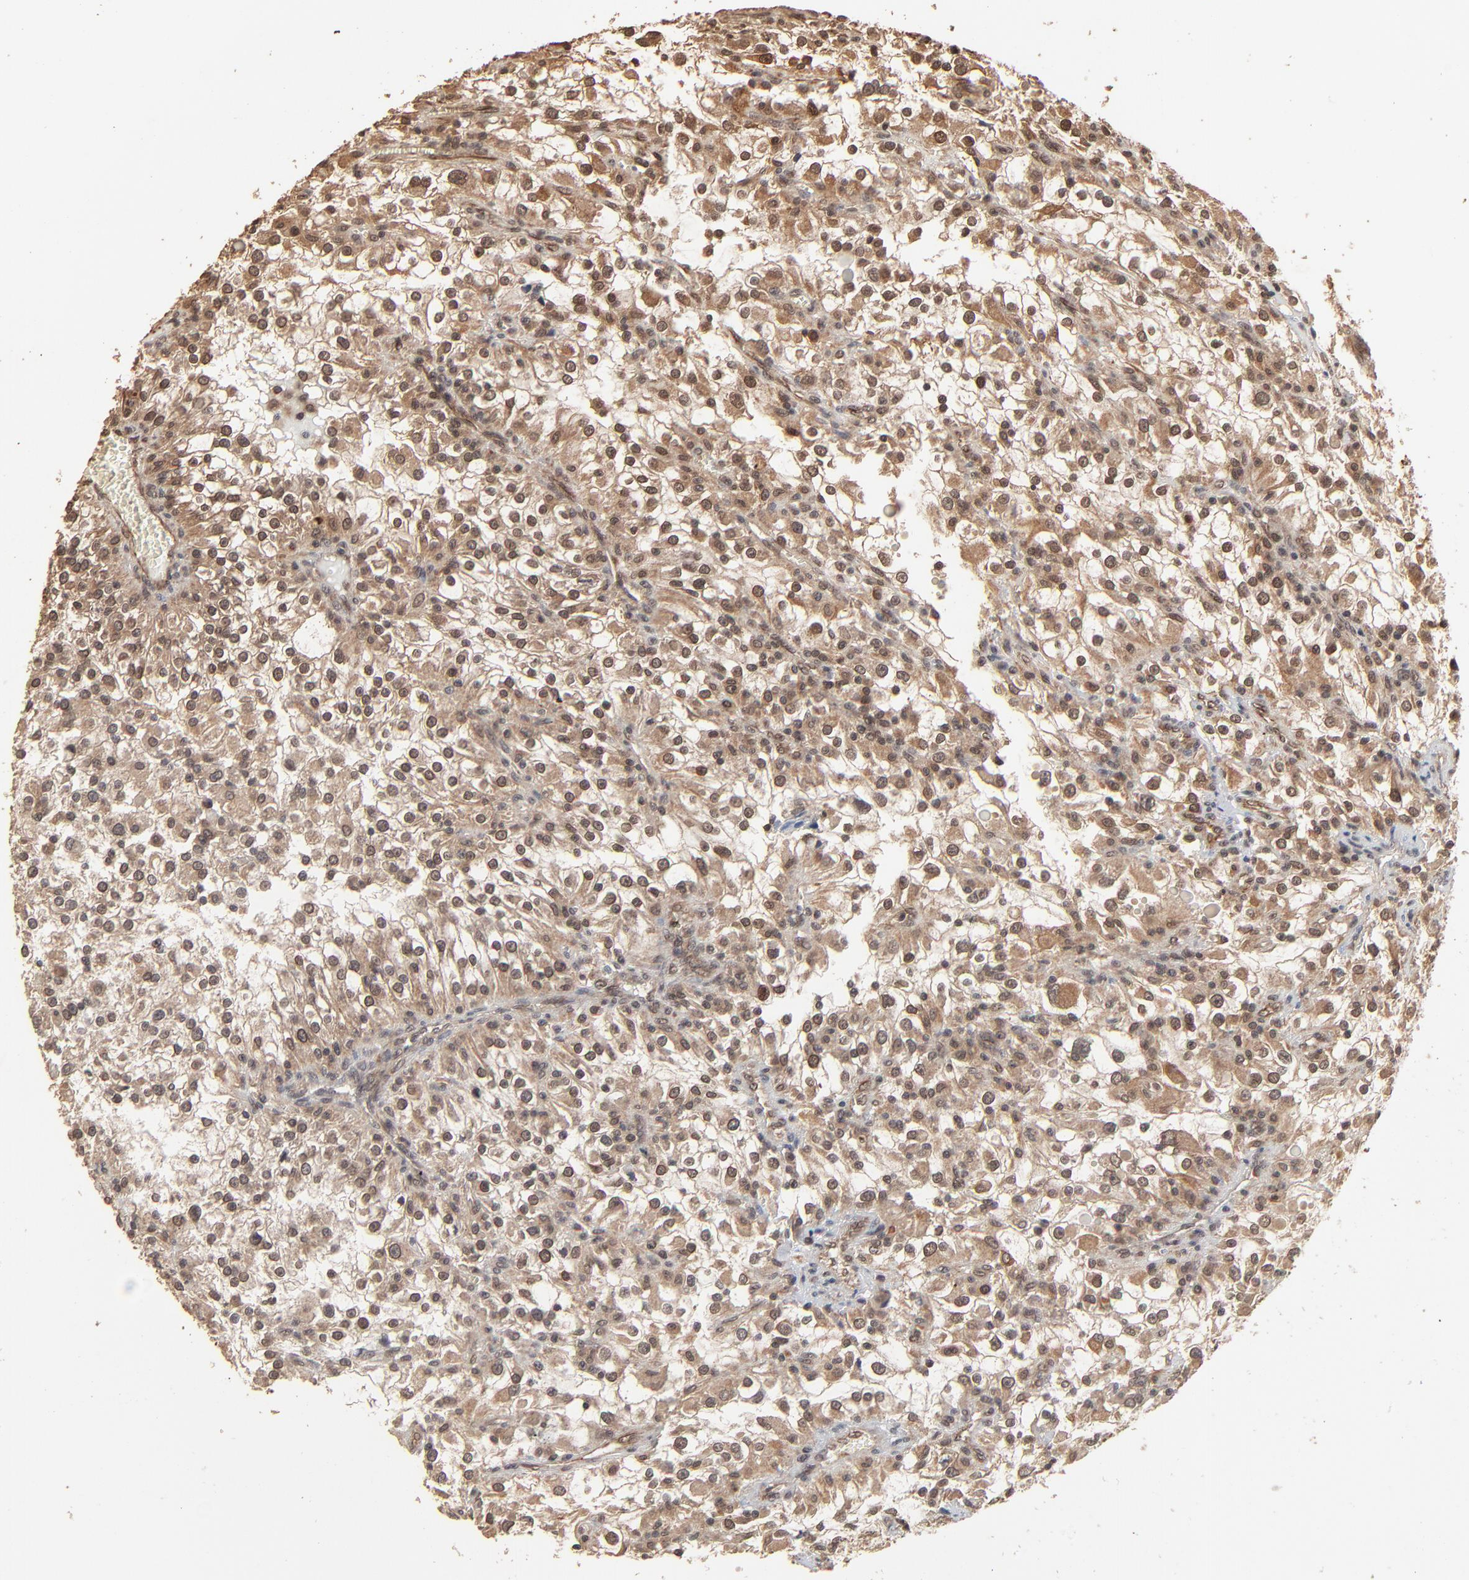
{"staining": {"intensity": "moderate", "quantity": ">75%", "location": "cytoplasmic/membranous,nuclear"}, "tissue": "renal cancer", "cell_type": "Tumor cells", "image_type": "cancer", "snomed": [{"axis": "morphology", "description": "Adenocarcinoma, NOS"}, {"axis": "topography", "description": "Kidney"}], "caption": "Adenocarcinoma (renal) stained with immunohistochemistry shows moderate cytoplasmic/membranous and nuclear expression in approximately >75% of tumor cells. (brown staining indicates protein expression, while blue staining denotes nuclei).", "gene": "FAM227A", "patient": {"sex": "female", "age": 52}}